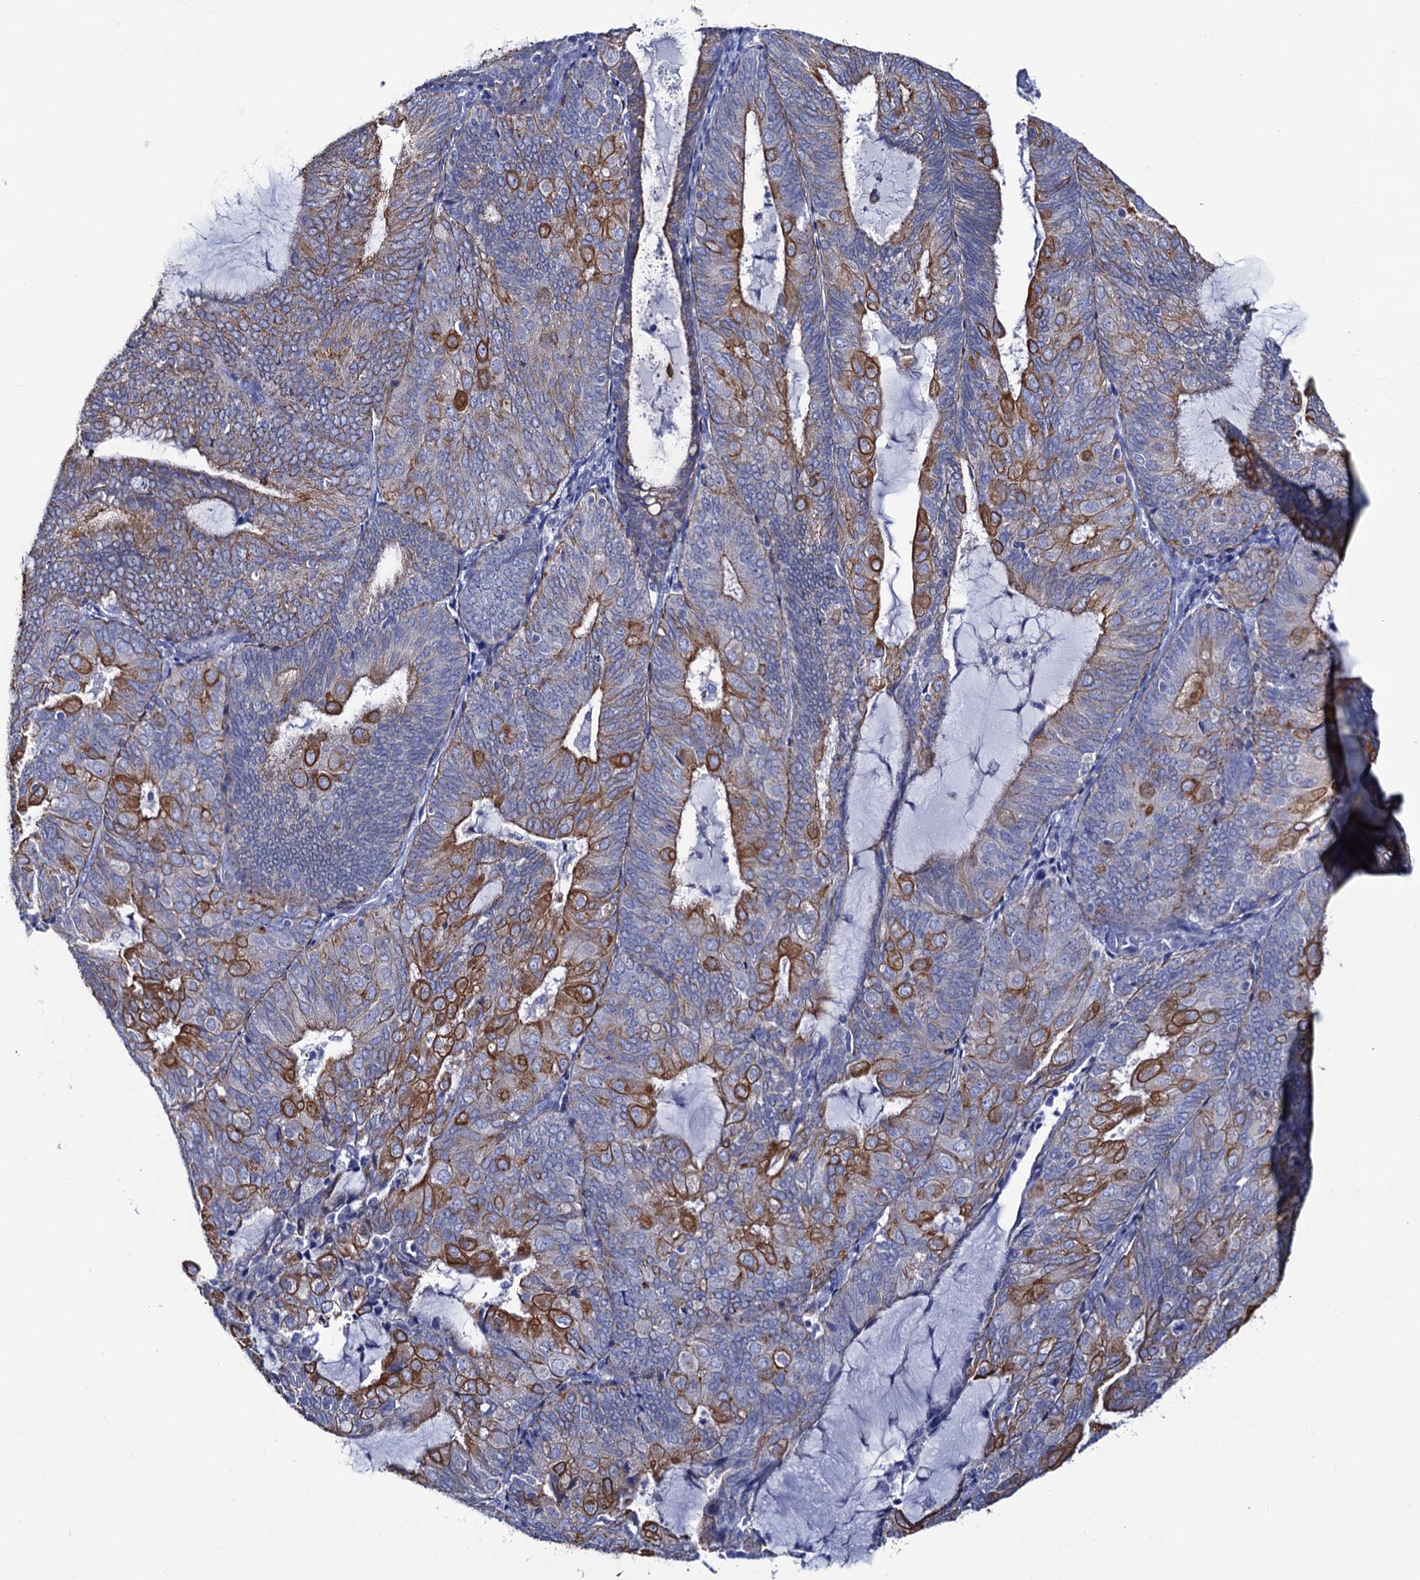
{"staining": {"intensity": "moderate", "quantity": "25%-75%", "location": "cytoplasmic/membranous"}, "tissue": "endometrial cancer", "cell_type": "Tumor cells", "image_type": "cancer", "snomed": [{"axis": "morphology", "description": "Adenocarcinoma, NOS"}, {"axis": "topography", "description": "Endometrium"}], "caption": "A histopathology image of human endometrial adenocarcinoma stained for a protein exhibits moderate cytoplasmic/membranous brown staining in tumor cells. (Stains: DAB (3,3'-diaminobenzidine) in brown, nuclei in blue, Microscopy: brightfield microscopy at high magnification).", "gene": "RAB3IP", "patient": {"sex": "female", "age": 81}}